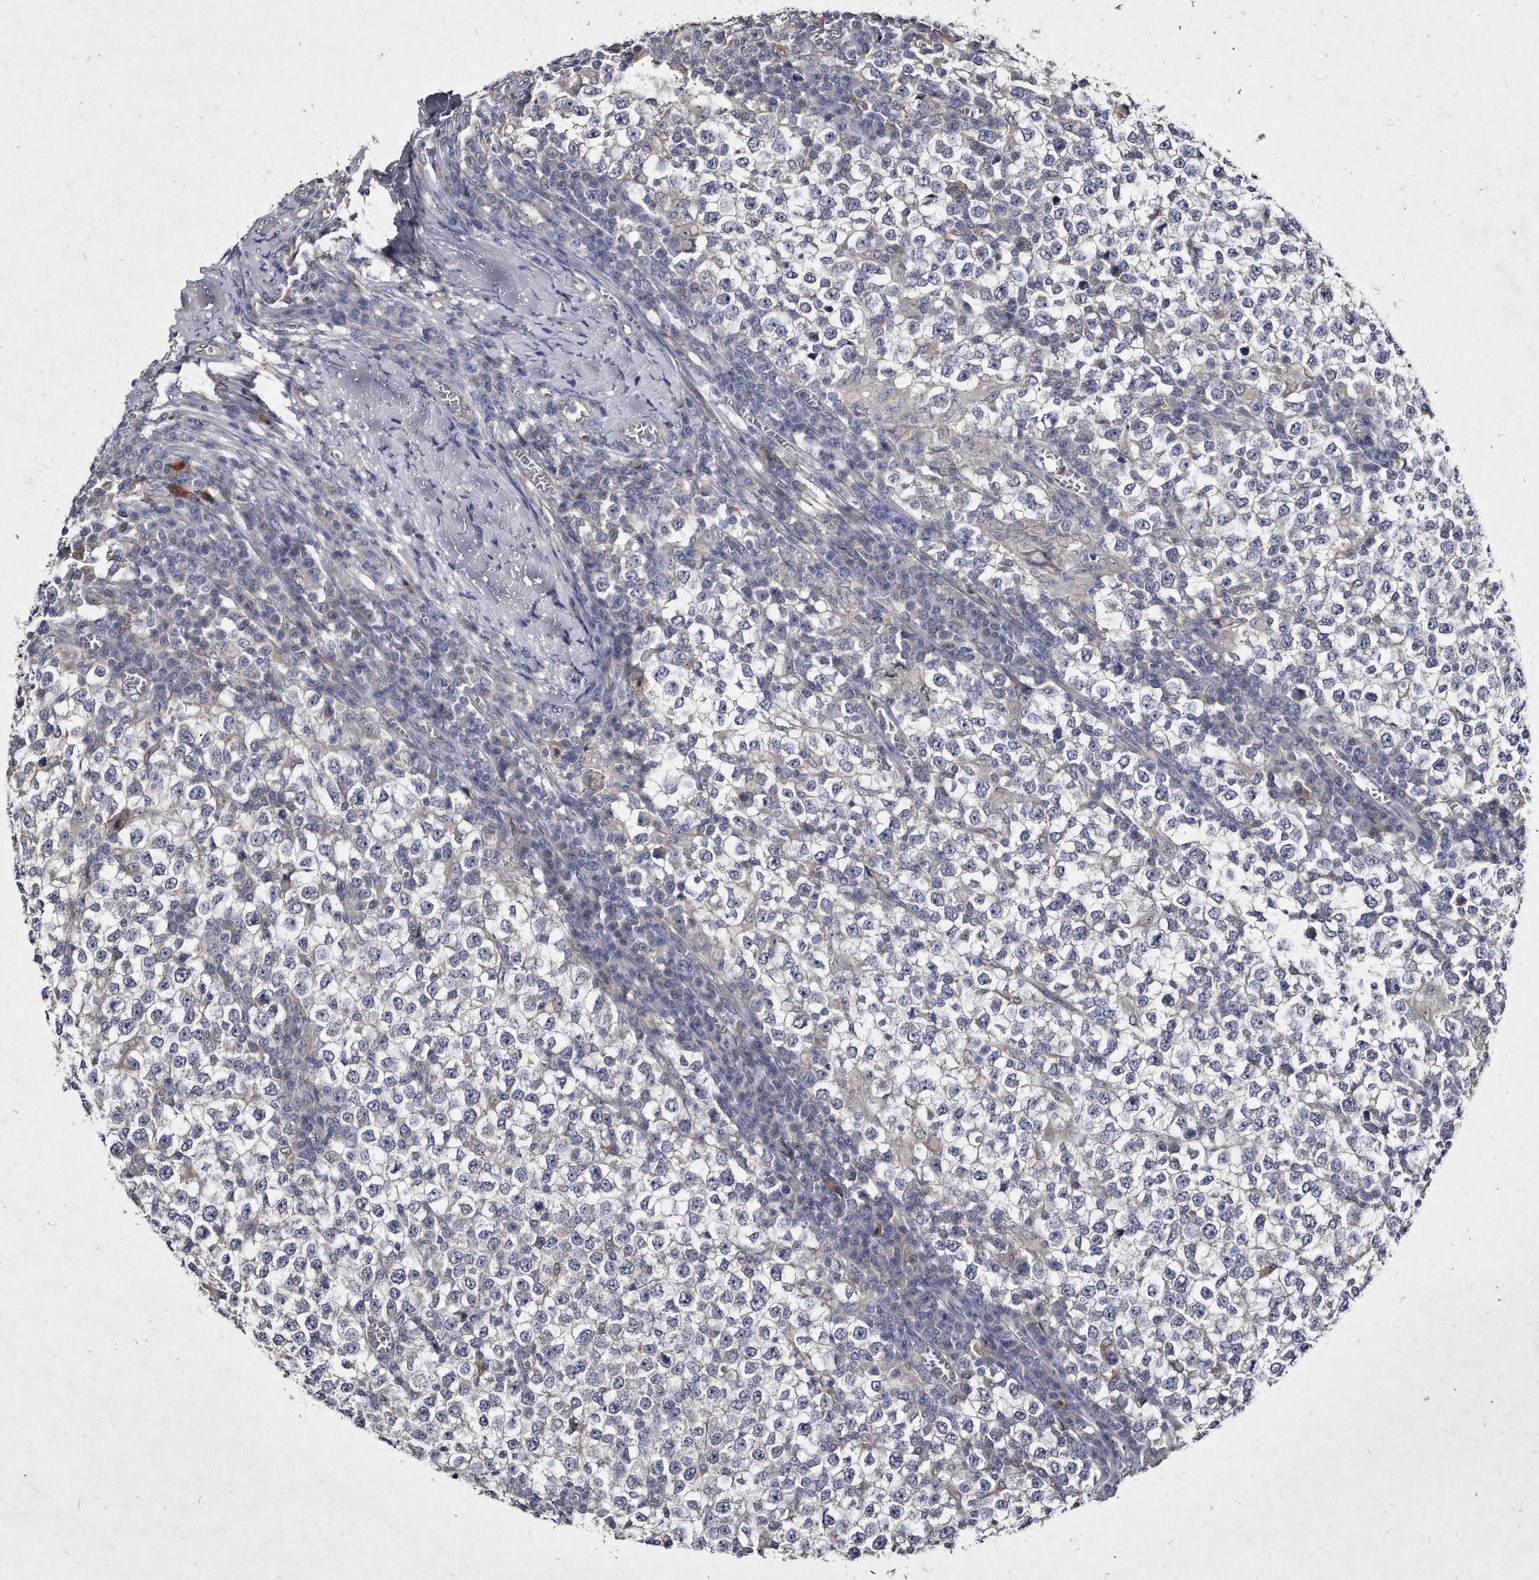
{"staining": {"intensity": "negative", "quantity": "none", "location": "none"}, "tissue": "testis cancer", "cell_type": "Tumor cells", "image_type": "cancer", "snomed": [{"axis": "morphology", "description": "Seminoma, NOS"}, {"axis": "topography", "description": "Testis"}], "caption": "This histopathology image is of seminoma (testis) stained with immunohistochemistry to label a protein in brown with the nuclei are counter-stained blue. There is no expression in tumor cells.", "gene": "KLHDC3", "patient": {"sex": "male", "age": 65}}